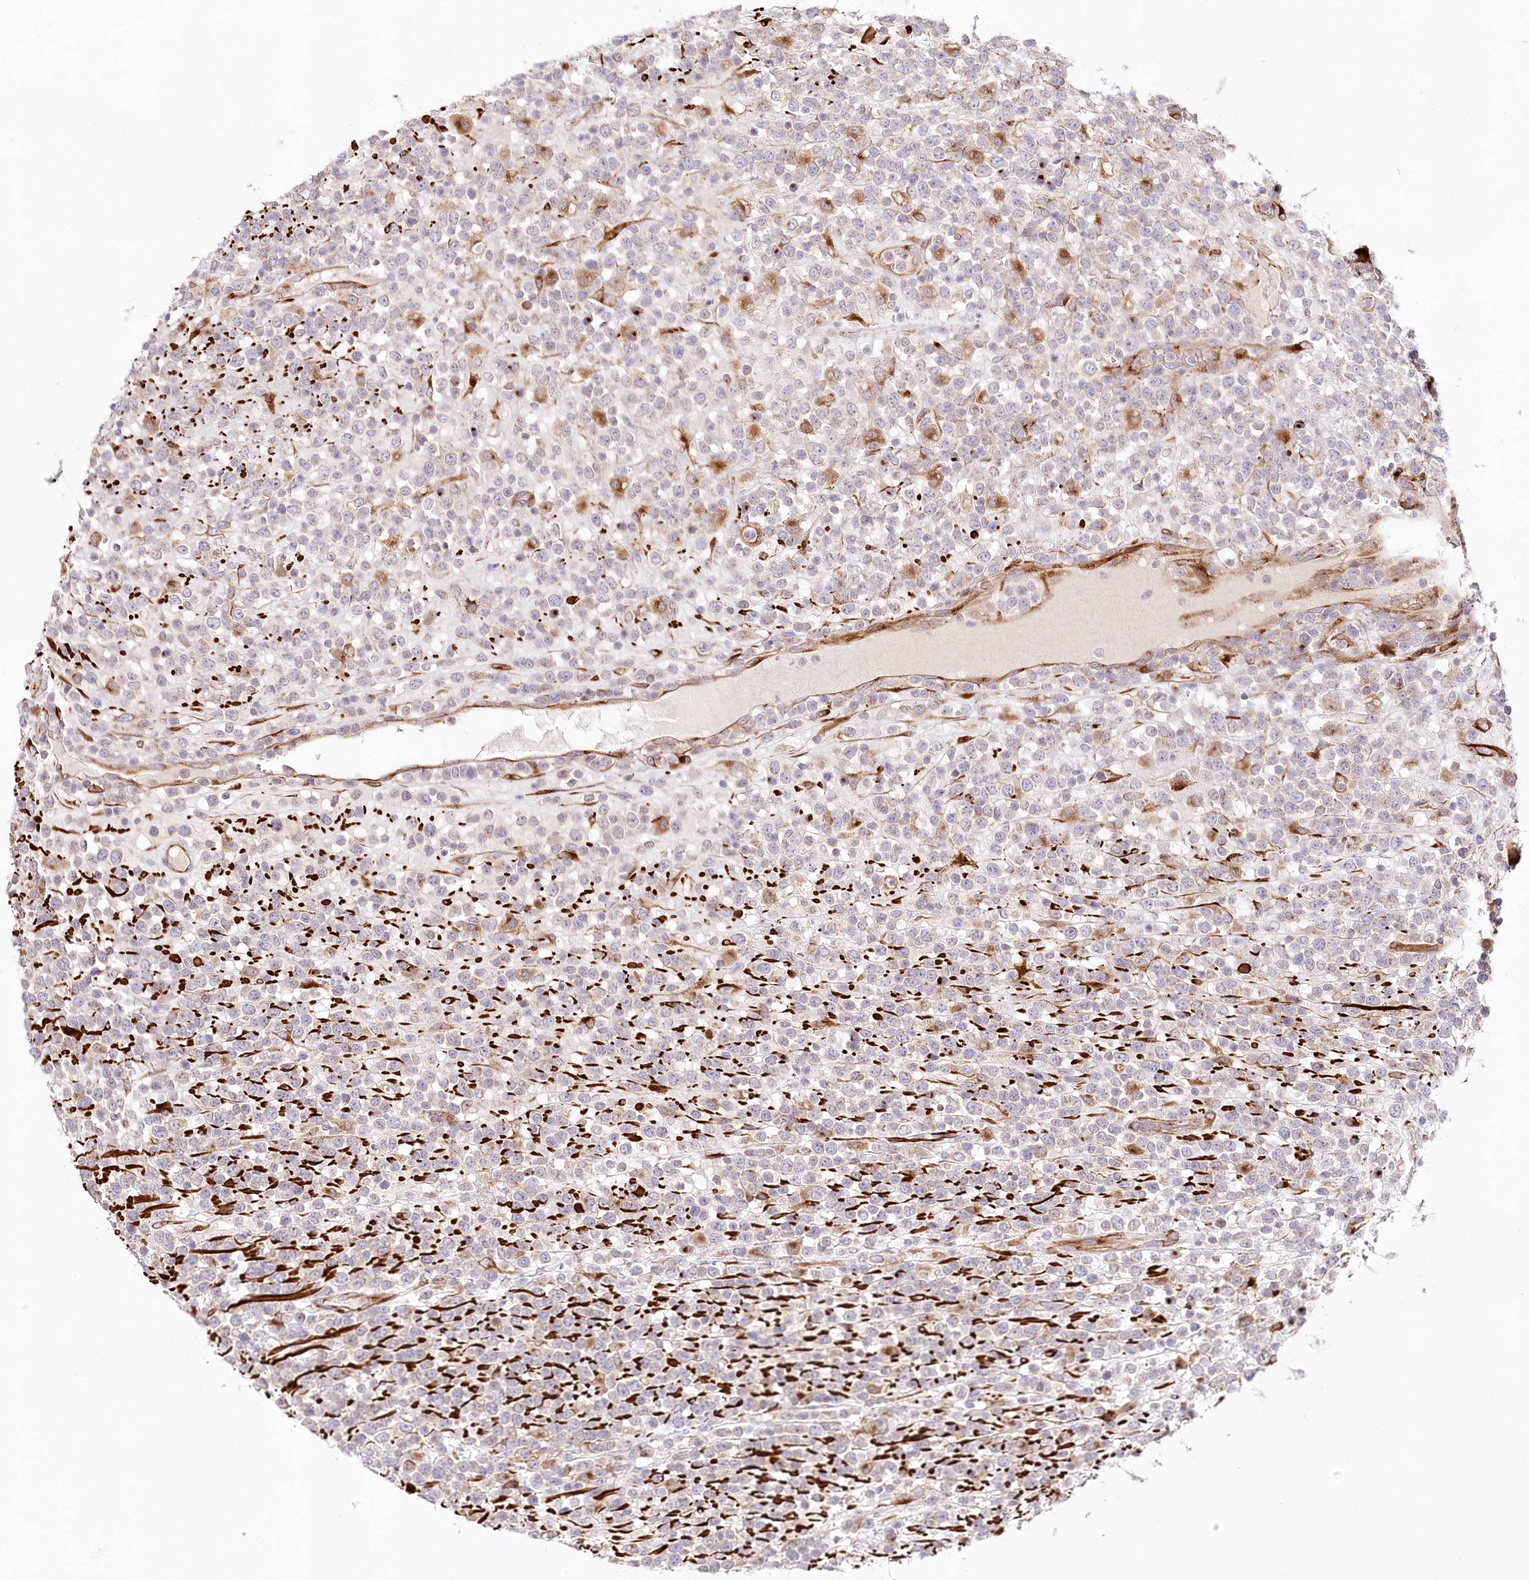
{"staining": {"intensity": "negative", "quantity": "none", "location": "none"}, "tissue": "lymphoma", "cell_type": "Tumor cells", "image_type": "cancer", "snomed": [{"axis": "morphology", "description": "Malignant lymphoma, non-Hodgkin's type, High grade"}, {"axis": "topography", "description": "Colon"}], "caption": "Immunohistochemistry (IHC) image of human high-grade malignant lymphoma, non-Hodgkin's type stained for a protein (brown), which demonstrates no staining in tumor cells. Brightfield microscopy of immunohistochemistry (IHC) stained with DAB (3,3'-diaminobenzidine) (brown) and hematoxylin (blue), captured at high magnification.", "gene": "ABRAXAS2", "patient": {"sex": "female", "age": 53}}